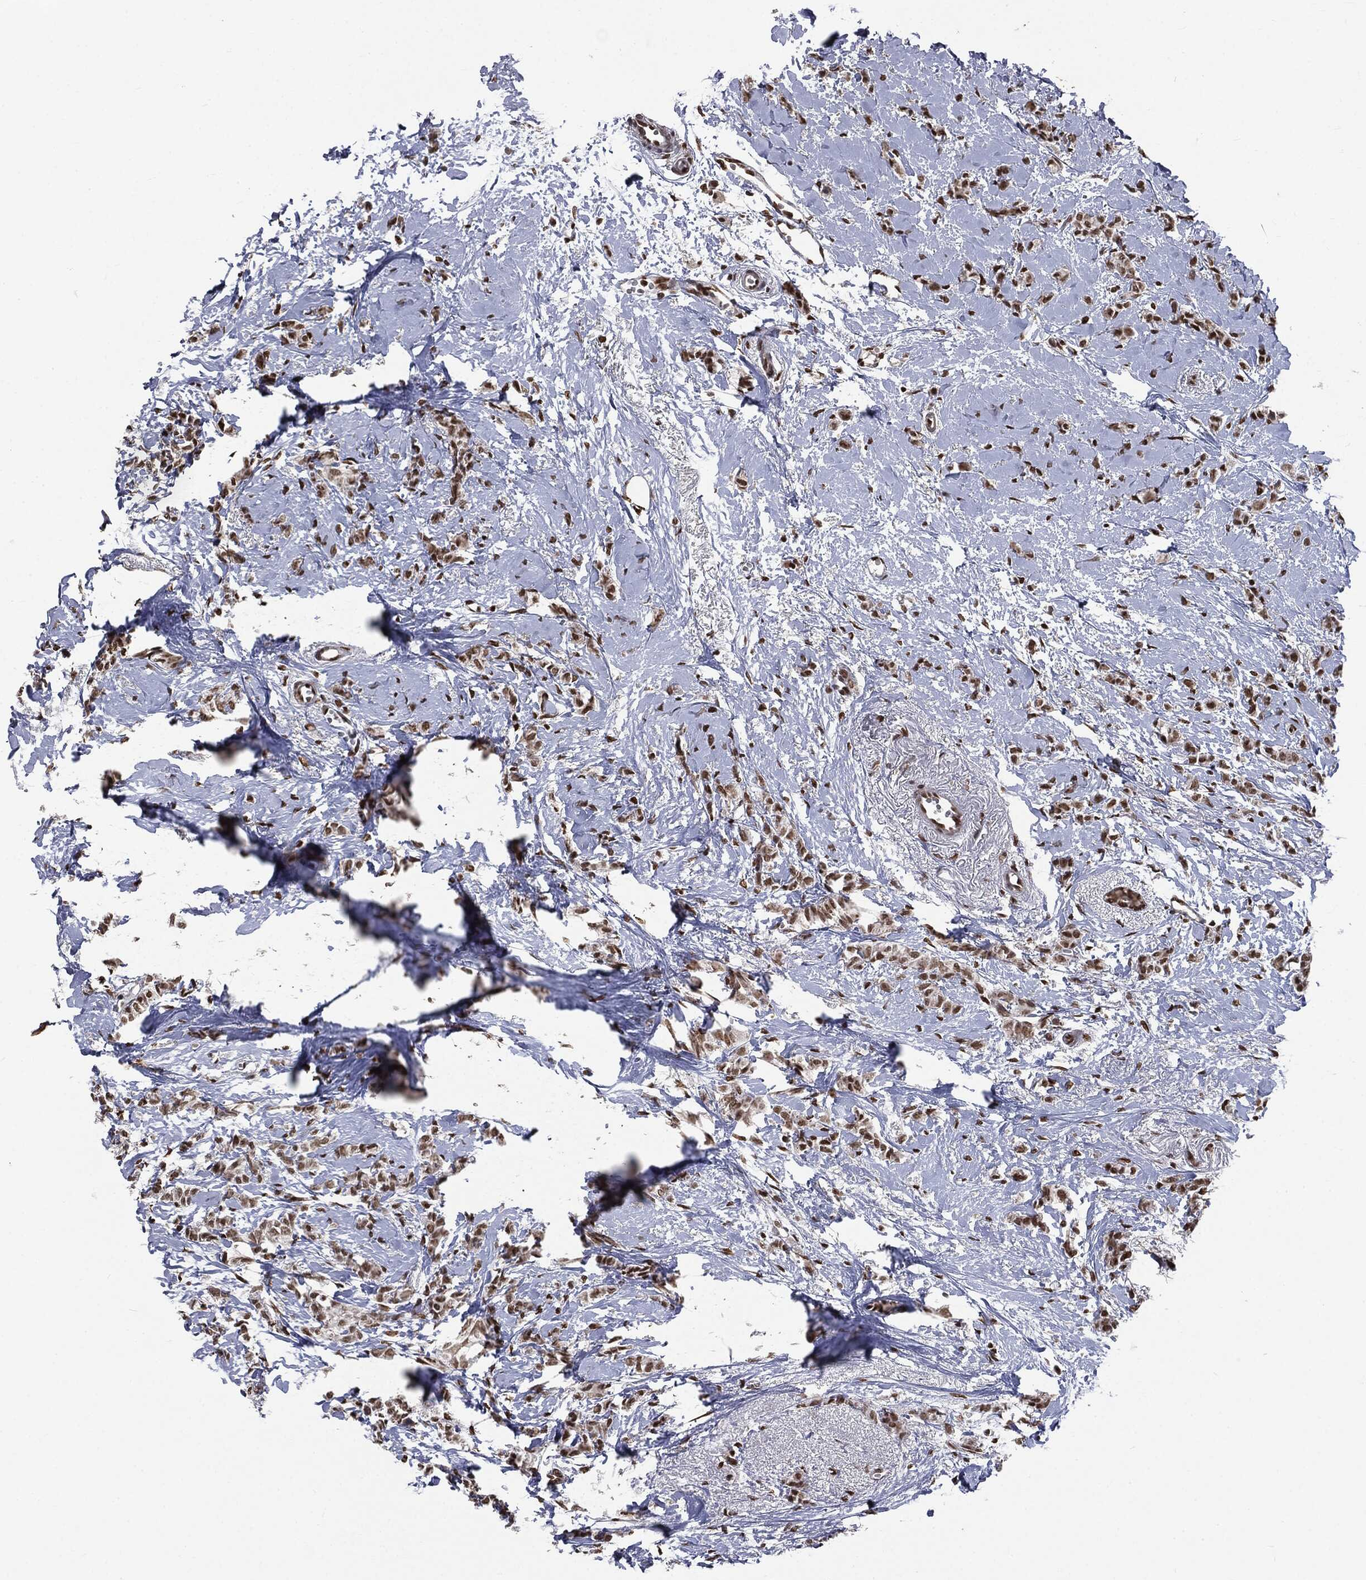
{"staining": {"intensity": "strong", "quantity": ">75%", "location": "nuclear"}, "tissue": "breast cancer", "cell_type": "Tumor cells", "image_type": "cancer", "snomed": [{"axis": "morphology", "description": "Duct carcinoma"}, {"axis": "topography", "description": "Breast"}], "caption": "Immunohistochemistry image of neoplastic tissue: human breast cancer (invasive ductal carcinoma) stained using immunohistochemistry (IHC) reveals high levels of strong protein expression localized specifically in the nuclear of tumor cells, appearing as a nuclear brown color.", "gene": "DPH2", "patient": {"sex": "female", "age": 85}}